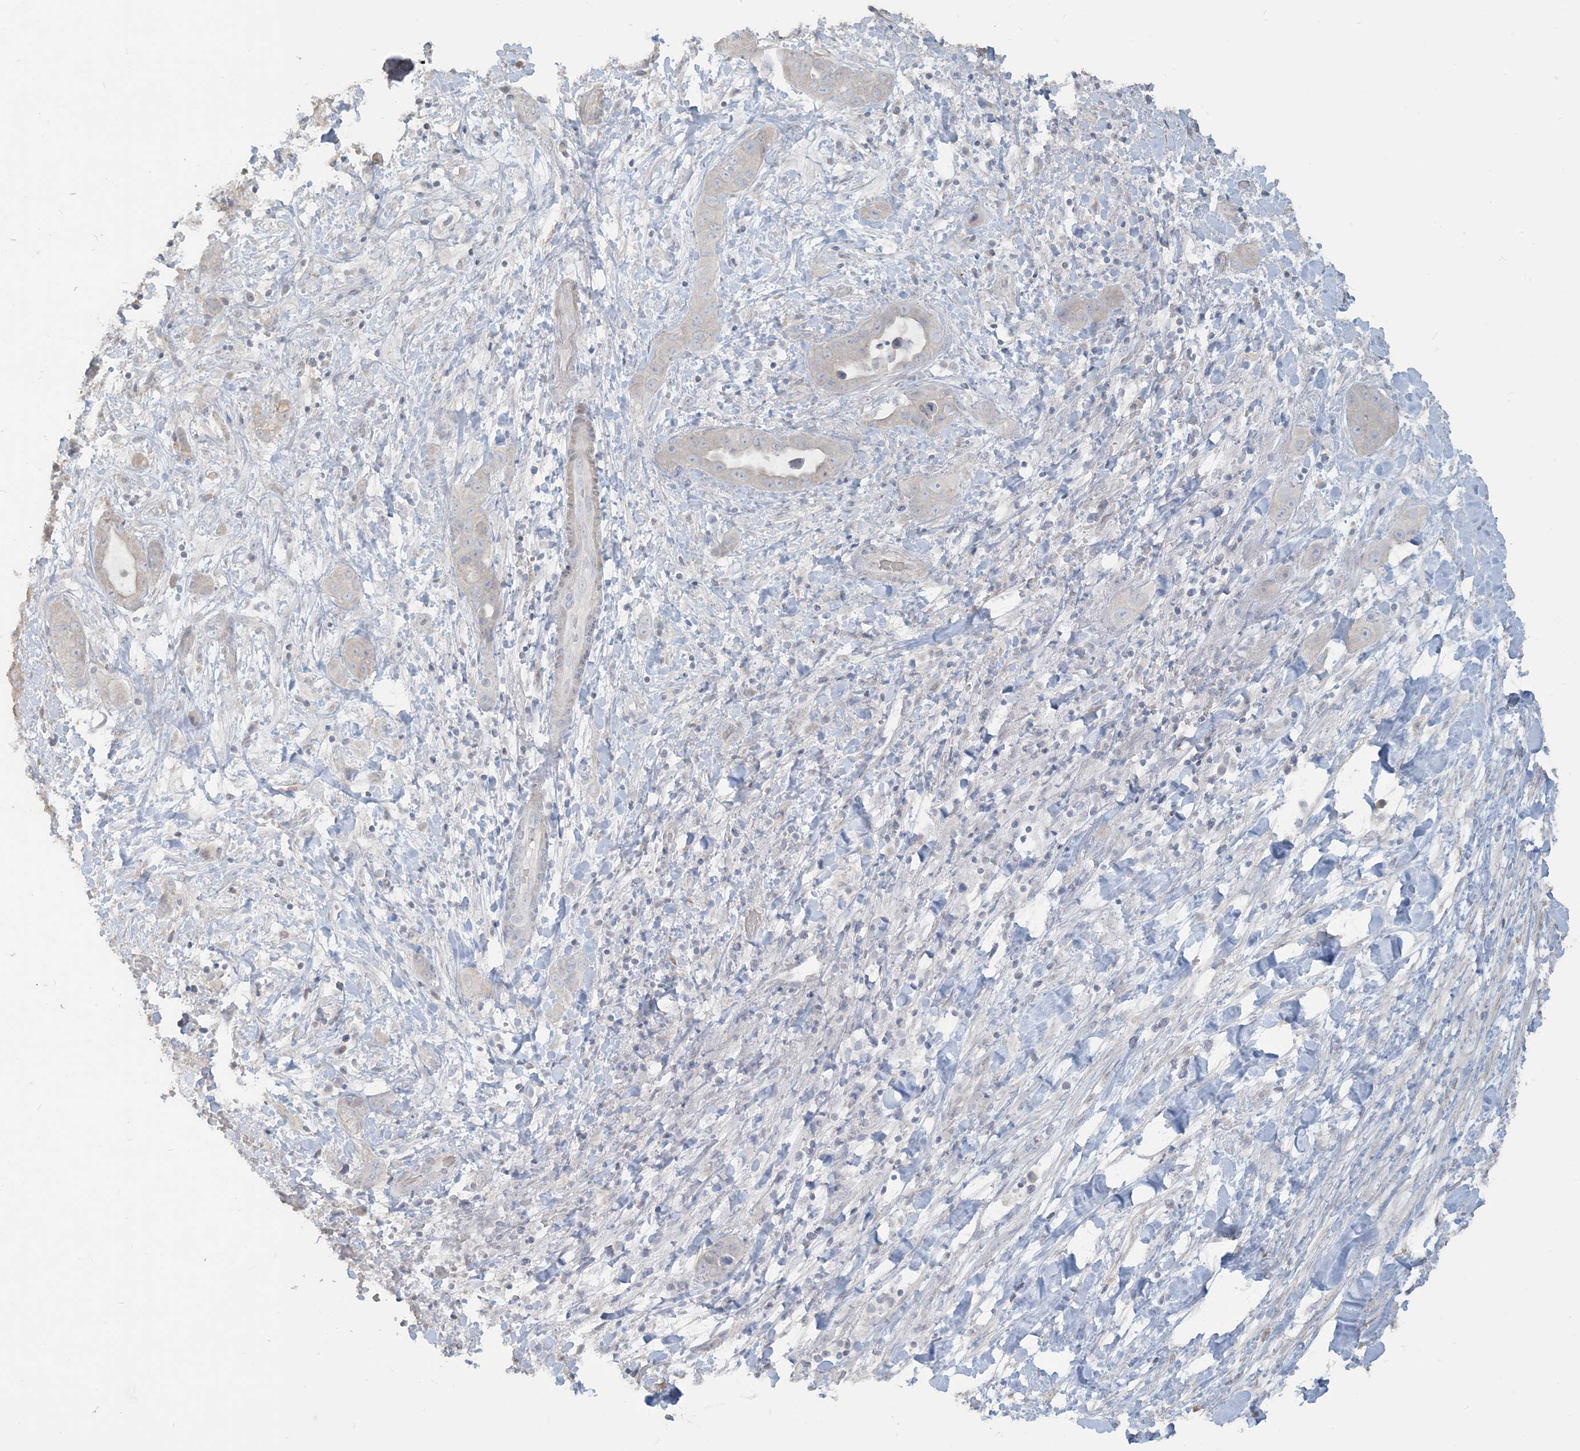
{"staining": {"intensity": "negative", "quantity": "none", "location": "none"}, "tissue": "liver cancer", "cell_type": "Tumor cells", "image_type": "cancer", "snomed": [{"axis": "morphology", "description": "Cholangiocarcinoma"}, {"axis": "topography", "description": "Liver"}], "caption": "Histopathology image shows no significant protein expression in tumor cells of liver cholangiocarcinoma.", "gene": "NPHS2", "patient": {"sex": "female", "age": 52}}